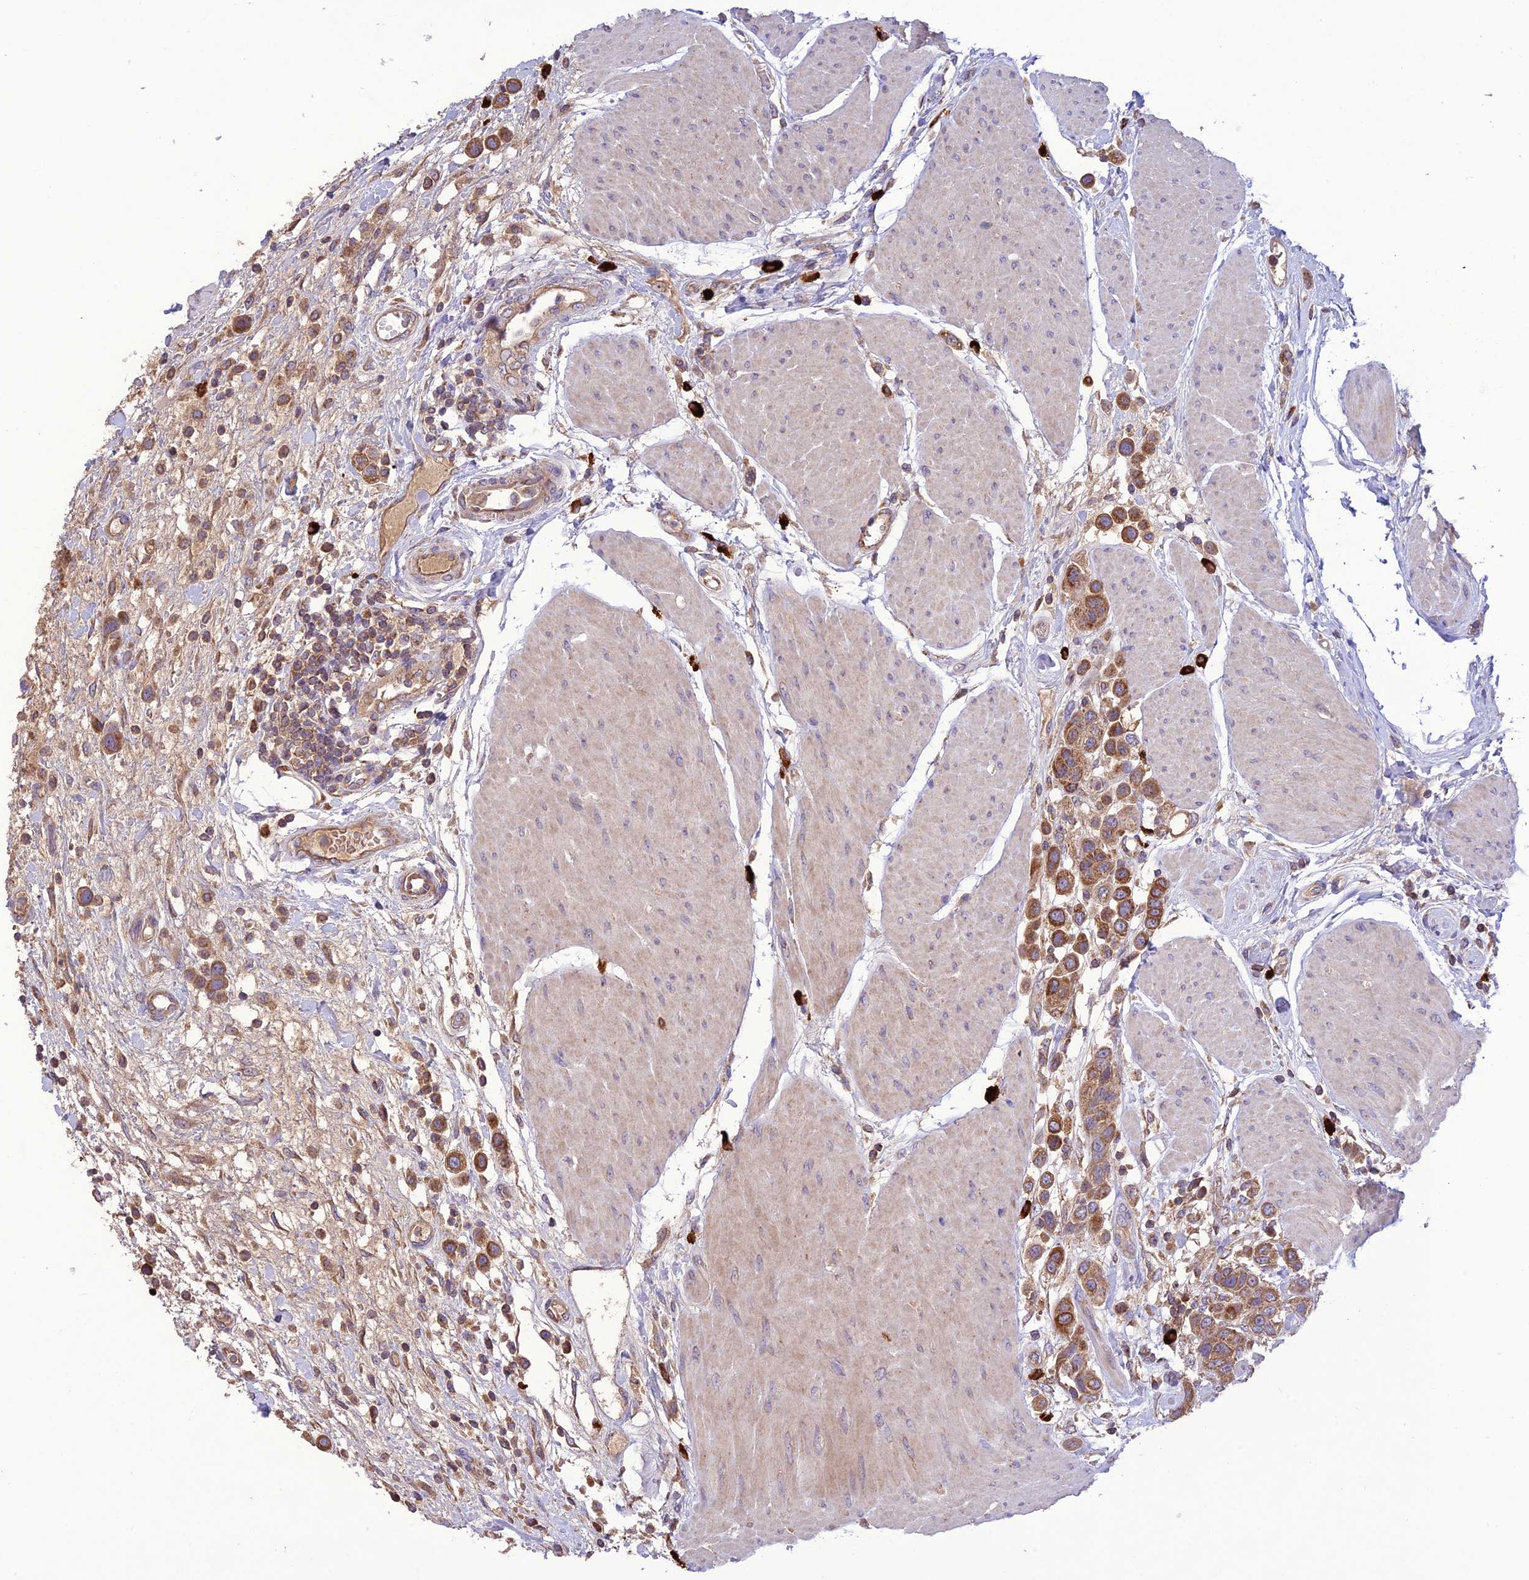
{"staining": {"intensity": "moderate", "quantity": ">75%", "location": "cytoplasmic/membranous"}, "tissue": "urothelial cancer", "cell_type": "Tumor cells", "image_type": "cancer", "snomed": [{"axis": "morphology", "description": "Urothelial carcinoma, High grade"}, {"axis": "topography", "description": "Urinary bladder"}], "caption": "Immunohistochemistry of human urothelial cancer displays medium levels of moderate cytoplasmic/membranous staining in about >75% of tumor cells. The staining was performed using DAB (3,3'-diaminobenzidine), with brown indicating positive protein expression. Nuclei are stained blue with hematoxylin.", "gene": "NDUFAF1", "patient": {"sex": "male", "age": 50}}